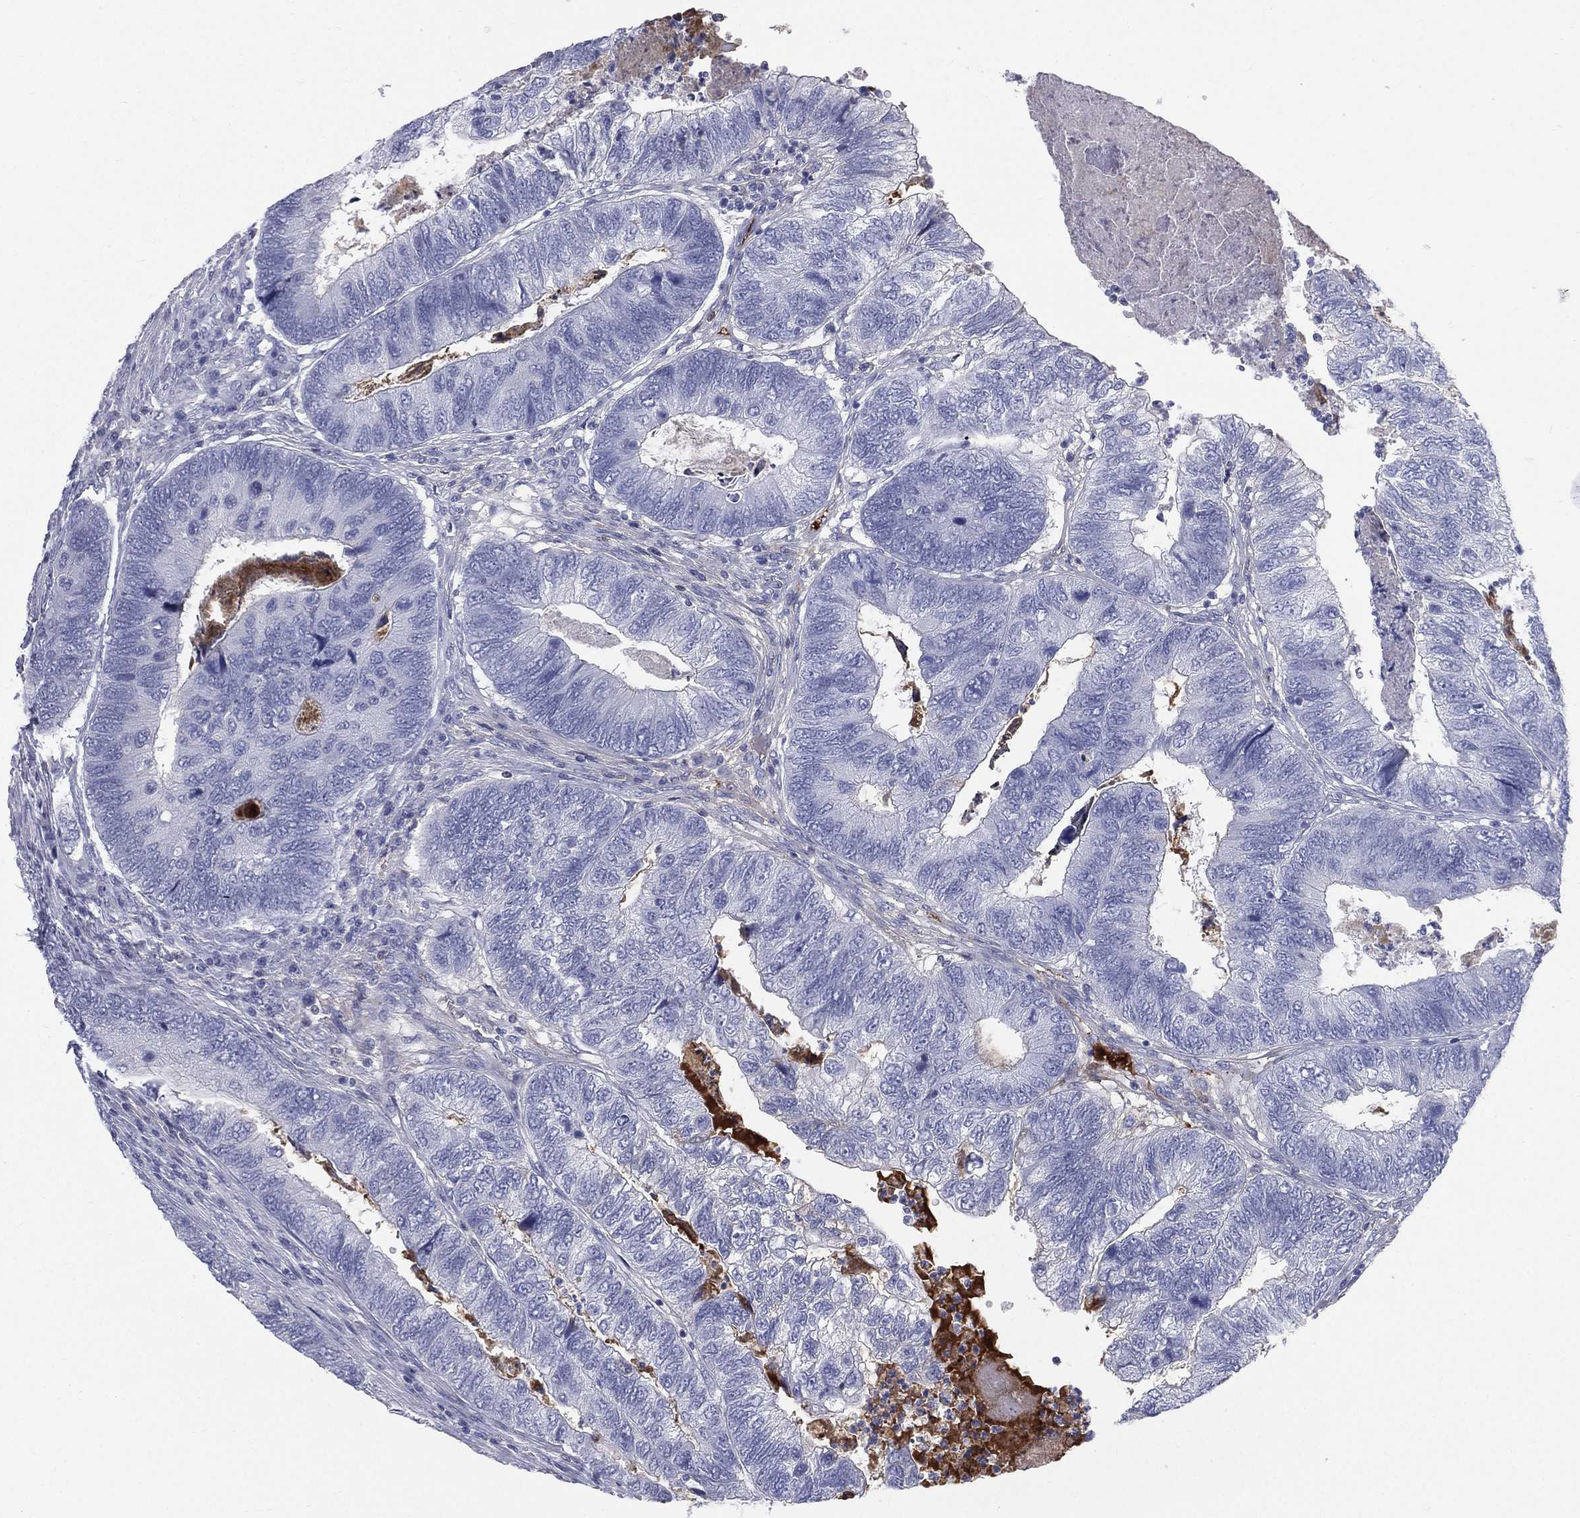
{"staining": {"intensity": "negative", "quantity": "none", "location": "none"}, "tissue": "colorectal cancer", "cell_type": "Tumor cells", "image_type": "cancer", "snomed": [{"axis": "morphology", "description": "Adenocarcinoma, NOS"}, {"axis": "topography", "description": "Colon"}], "caption": "High power microscopy photomicrograph of an immunohistochemistry image of colorectal adenocarcinoma, revealing no significant staining in tumor cells. Brightfield microscopy of immunohistochemistry (IHC) stained with DAB (3,3'-diaminobenzidine) (brown) and hematoxylin (blue), captured at high magnification.", "gene": "HP", "patient": {"sex": "female", "age": 67}}